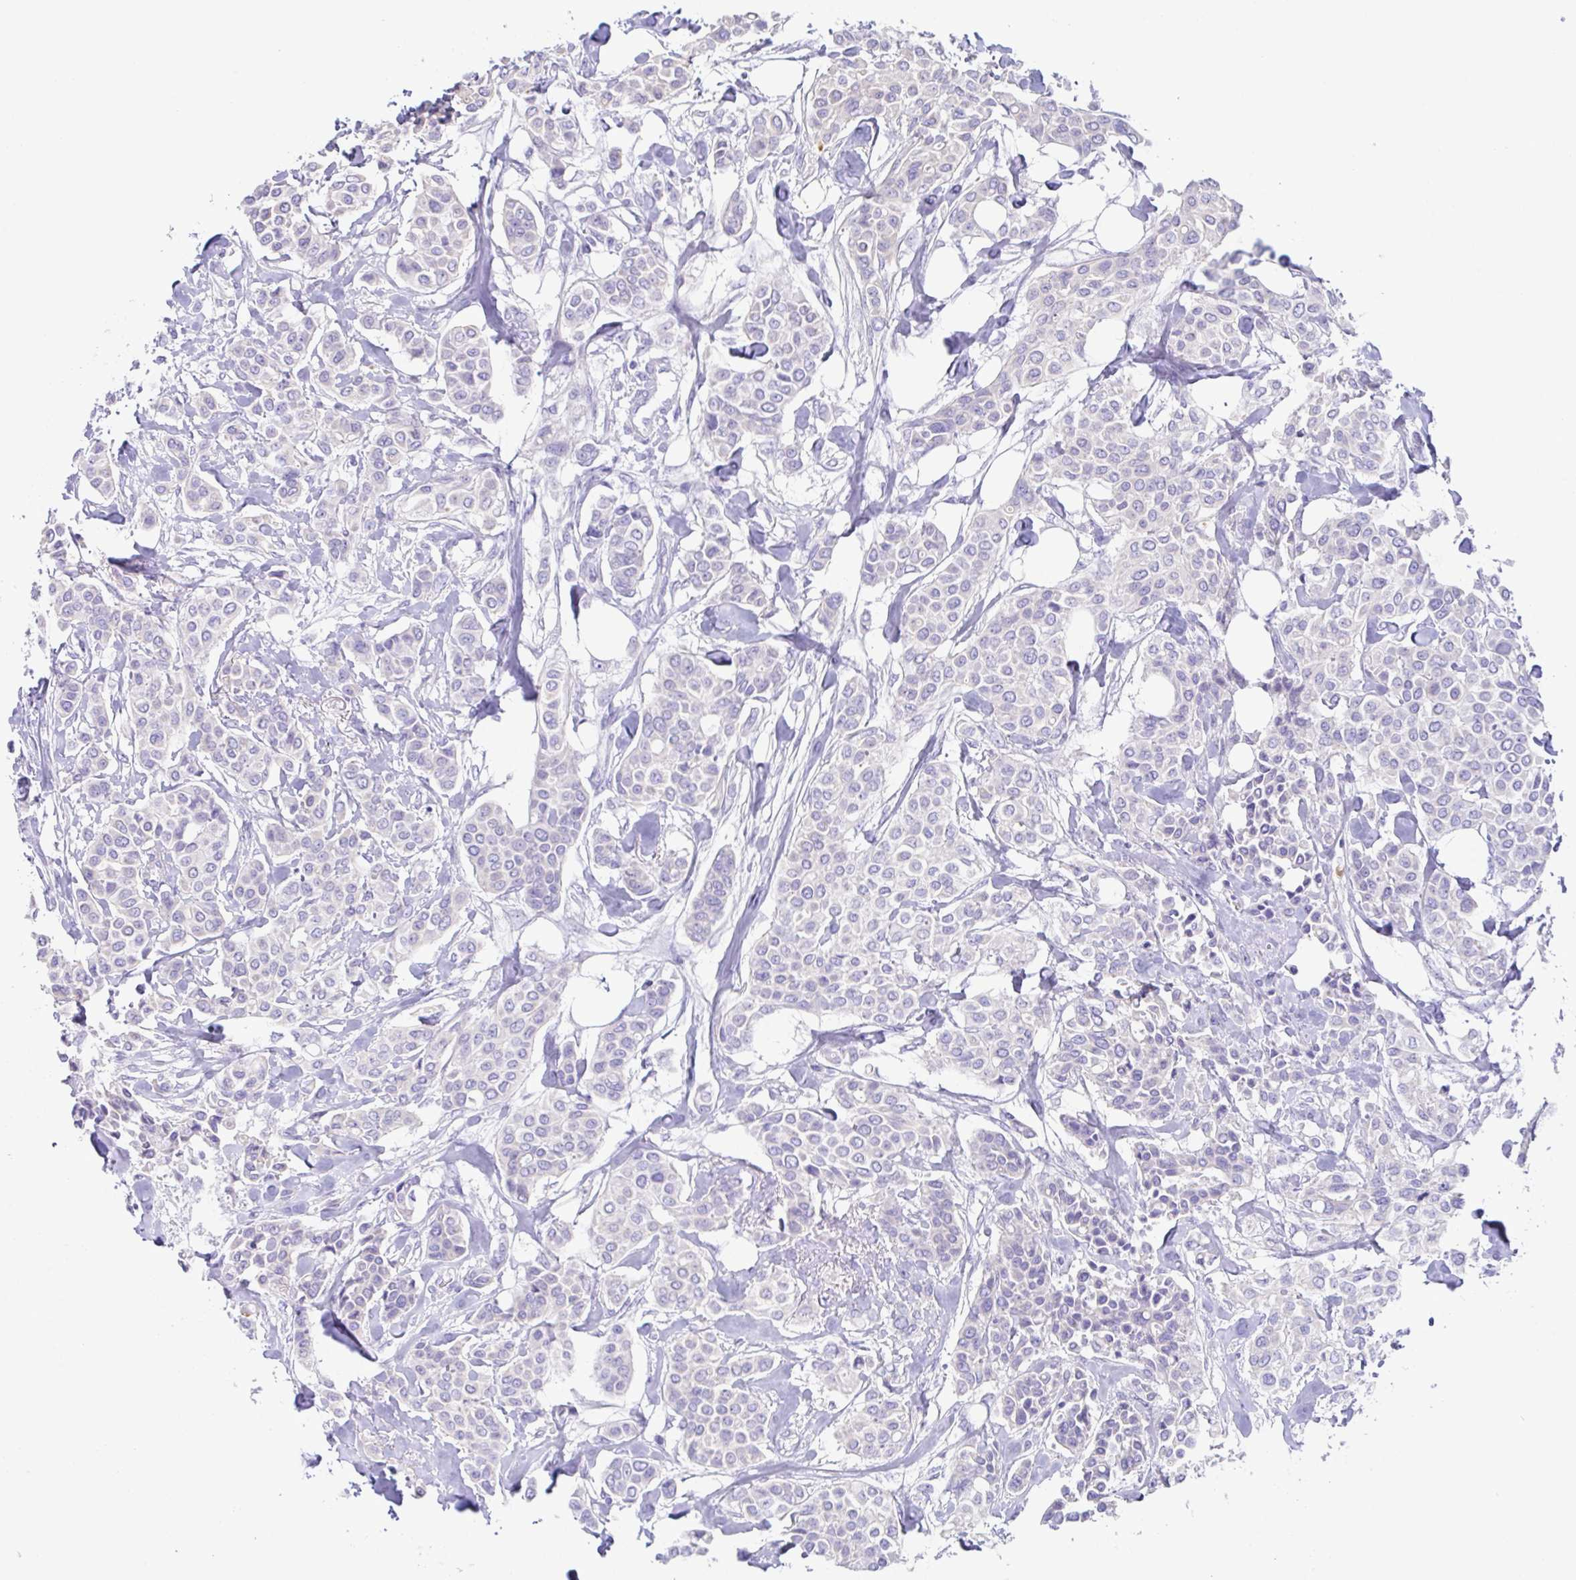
{"staining": {"intensity": "negative", "quantity": "none", "location": "none"}, "tissue": "breast cancer", "cell_type": "Tumor cells", "image_type": "cancer", "snomed": [{"axis": "morphology", "description": "Lobular carcinoma"}, {"axis": "topography", "description": "Breast"}], "caption": "Immunohistochemical staining of lobular carcinoma (breast) exhibits no significant positivity in tumor cells.", "gene": "MED11", "patient": {"sex": "female", "age": 51}}